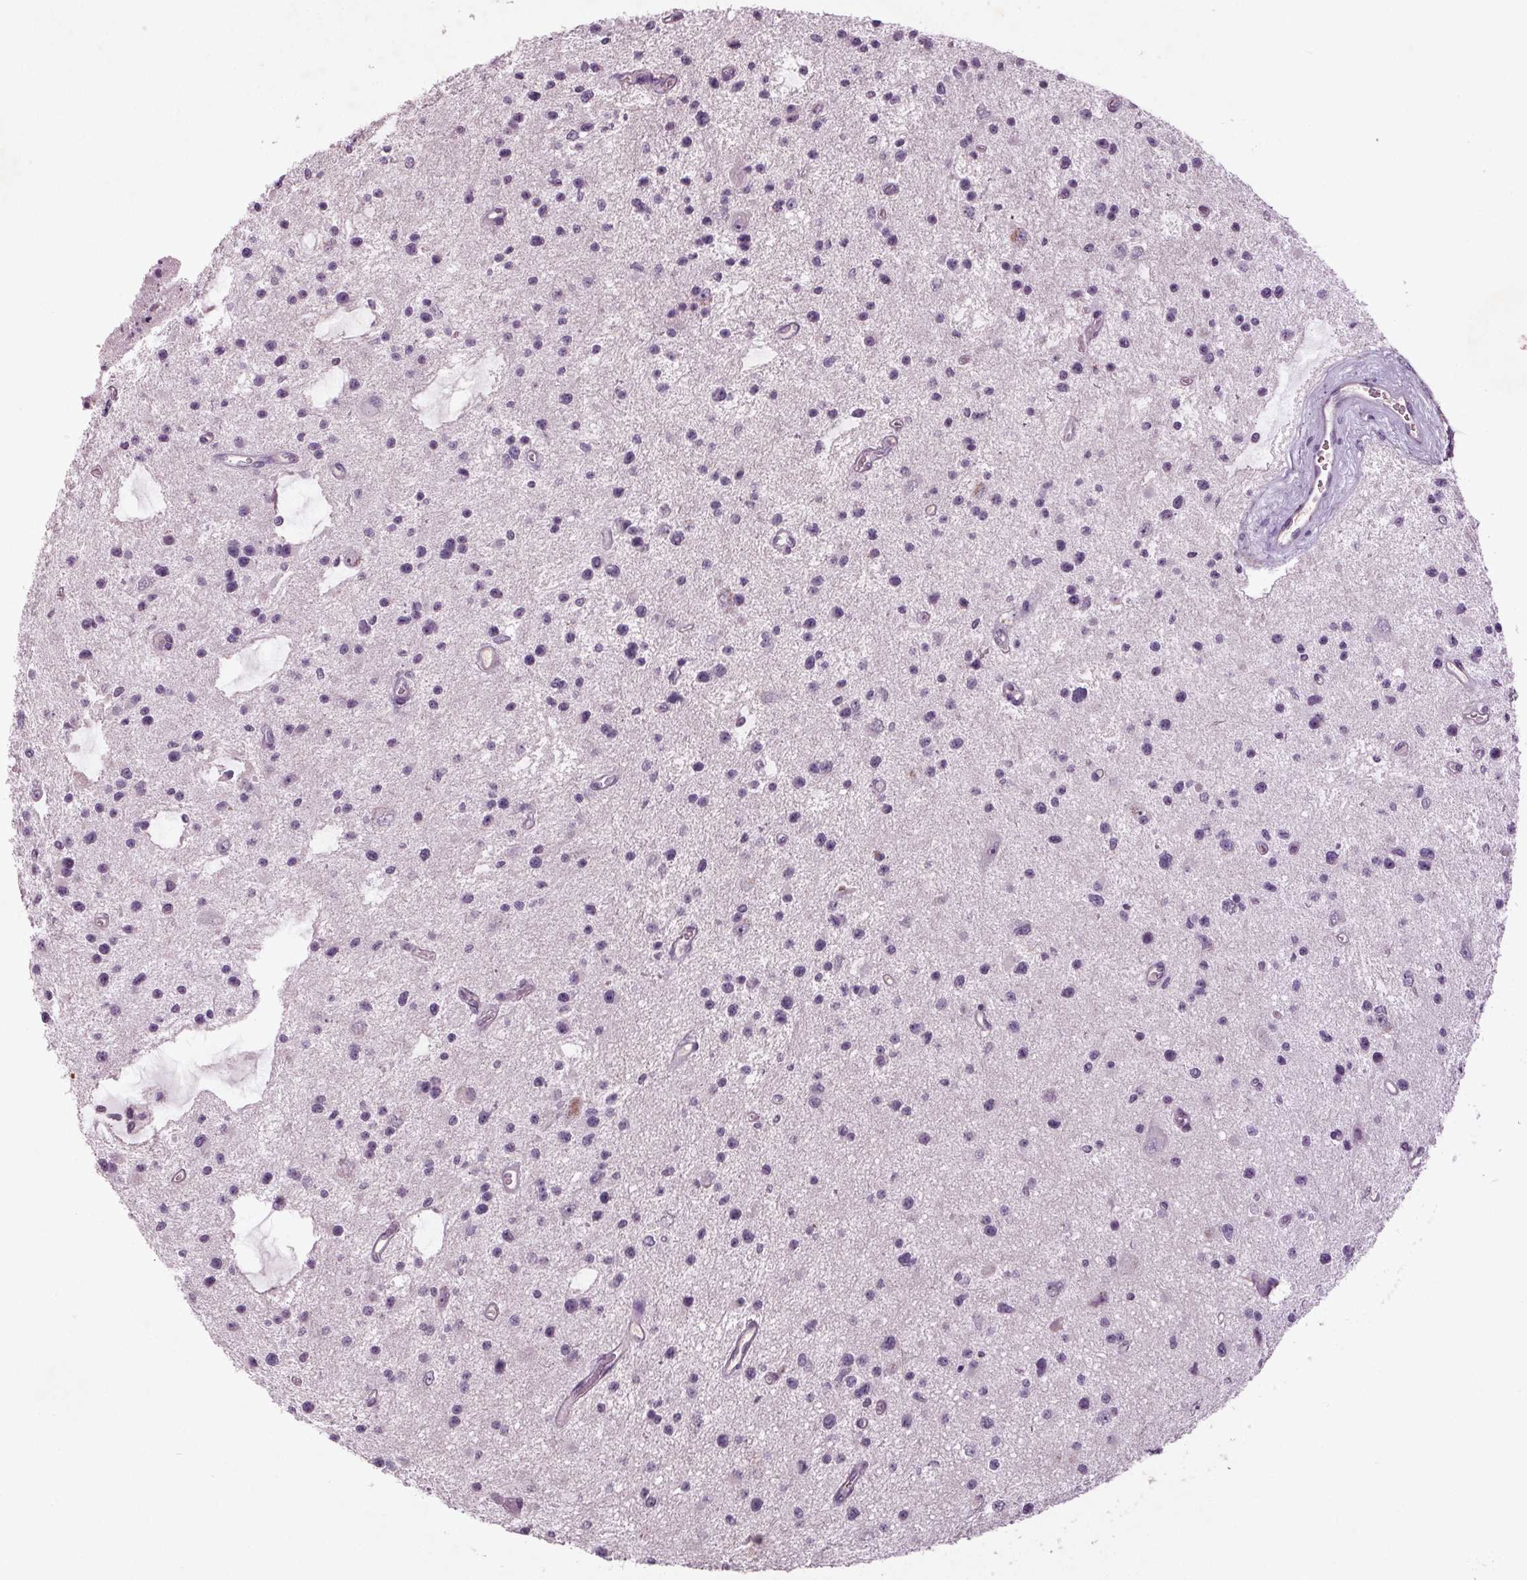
{"staining": {"intensity": "negative", "quantity": "none", "location": "none"}, "tissue": "glioma", "cell_type": "Tumor cells", "image_type": "cancer", "snomed": [{"axis": "morphology", "description": "Glioma, malignant, Low grade"}, {"axis": "topography", "description": "Brain"}], "caption": "Immunohistochemistry (IHC) micrograph of human low-grade glioma (malignant) stained for a protein (brown), which reveals no positivity in tumor cells.", "gene": "BHLHE22", "patient": {"sex": "male", "age": 43}}